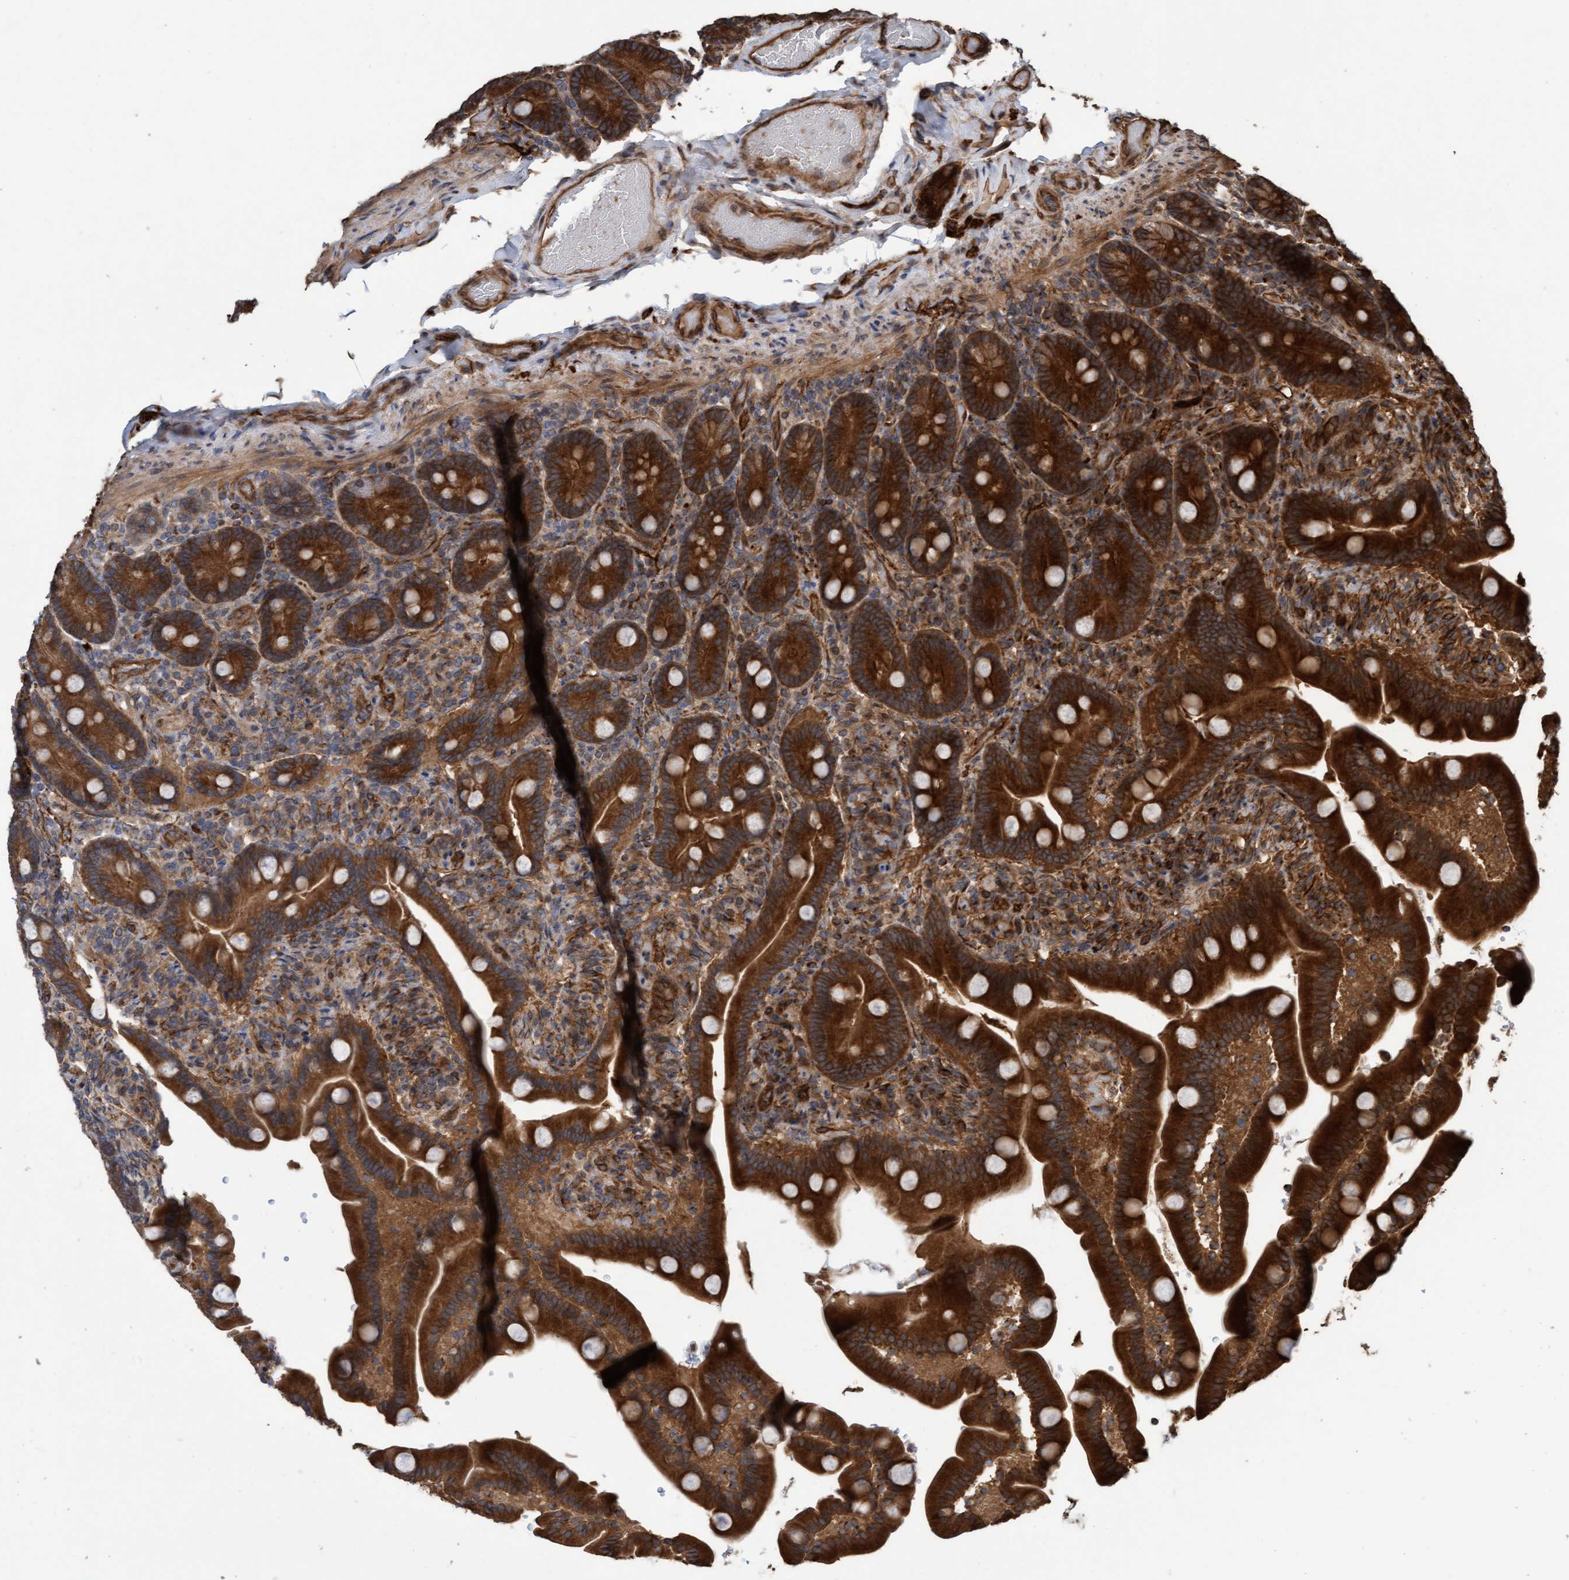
{"staining": {"intensity": "strong", "quantity": ">75%", "location": "cytoplasmic/membranous"}, "tissue": "duodenum", "cell_type": "Glandular cells", "image_type": "normal", "snomed": [{"axis": "morphology", "description": "Normal tissue, NOS"}, {"axis": "topography", "description": "Duodenum"}], "caption": "This is an image of immunohistochemistry staining of normal duodenum, which shows strong expression in the cytoplasmic/membranous of glandular cells.", "gene": "CDC42EP4", "patient": {"sex": "male", "age": 54}}